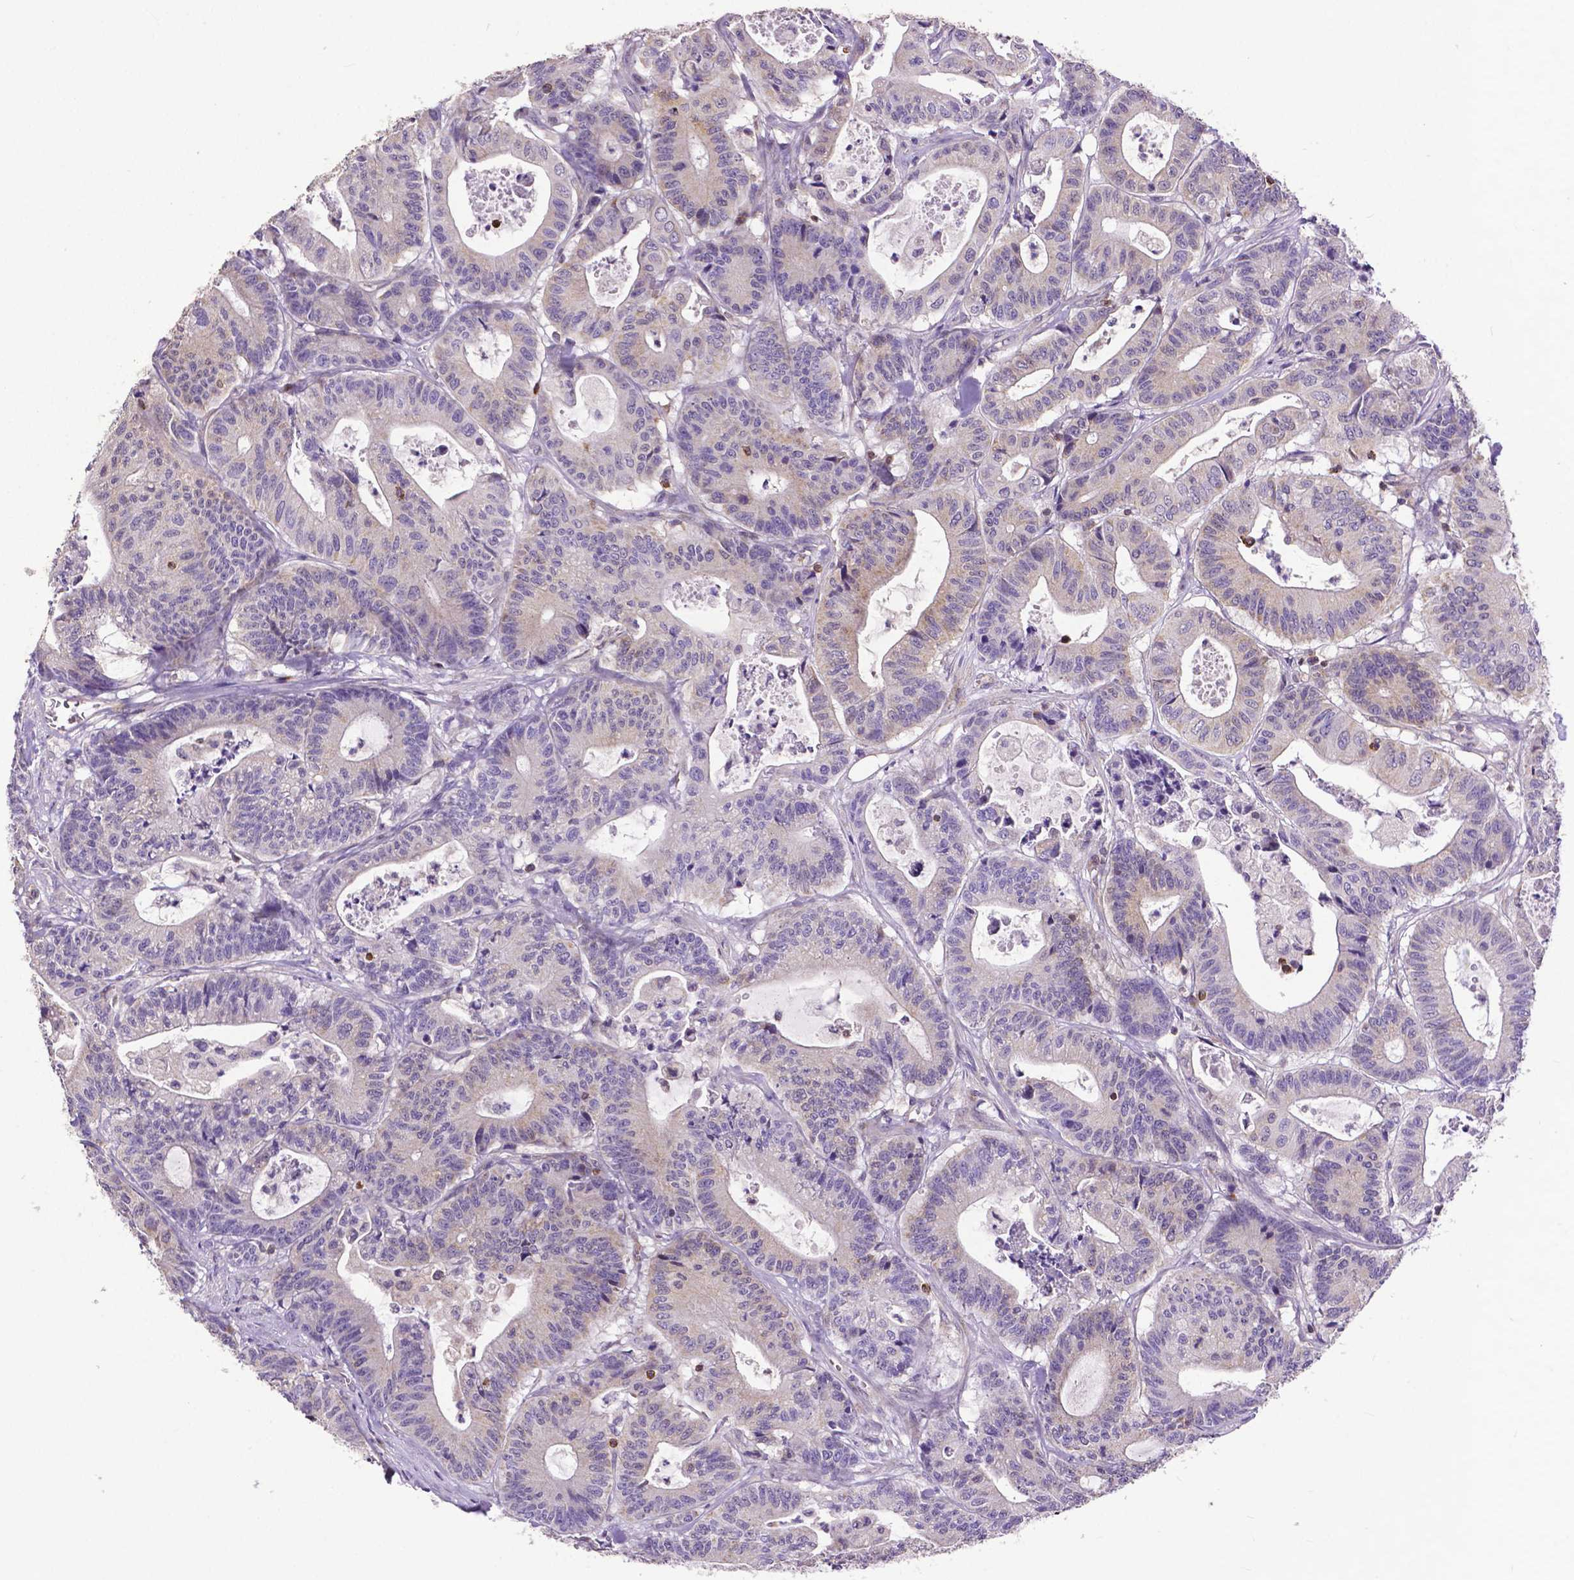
{"staining": {"intensity": "negative", "quantity": "none", "location": "none"}, "tissue": "colorectal cancer", "cell_type": "Tumor cells", "image_type": "cancer", "snomed": [{"axis": "morphology", "description": "Adenocarcinoma, NOS"}, {"axis": "topography", "description": "Colon"}], "caption": "Immunohistochemistry (IHC) of human adenocarcinoma (colorectal) reveals no staining in tumor cells. Nuclei are stained in blue.", "gene": "MCL1", "patient": {"sex": "female", "age": 84}}